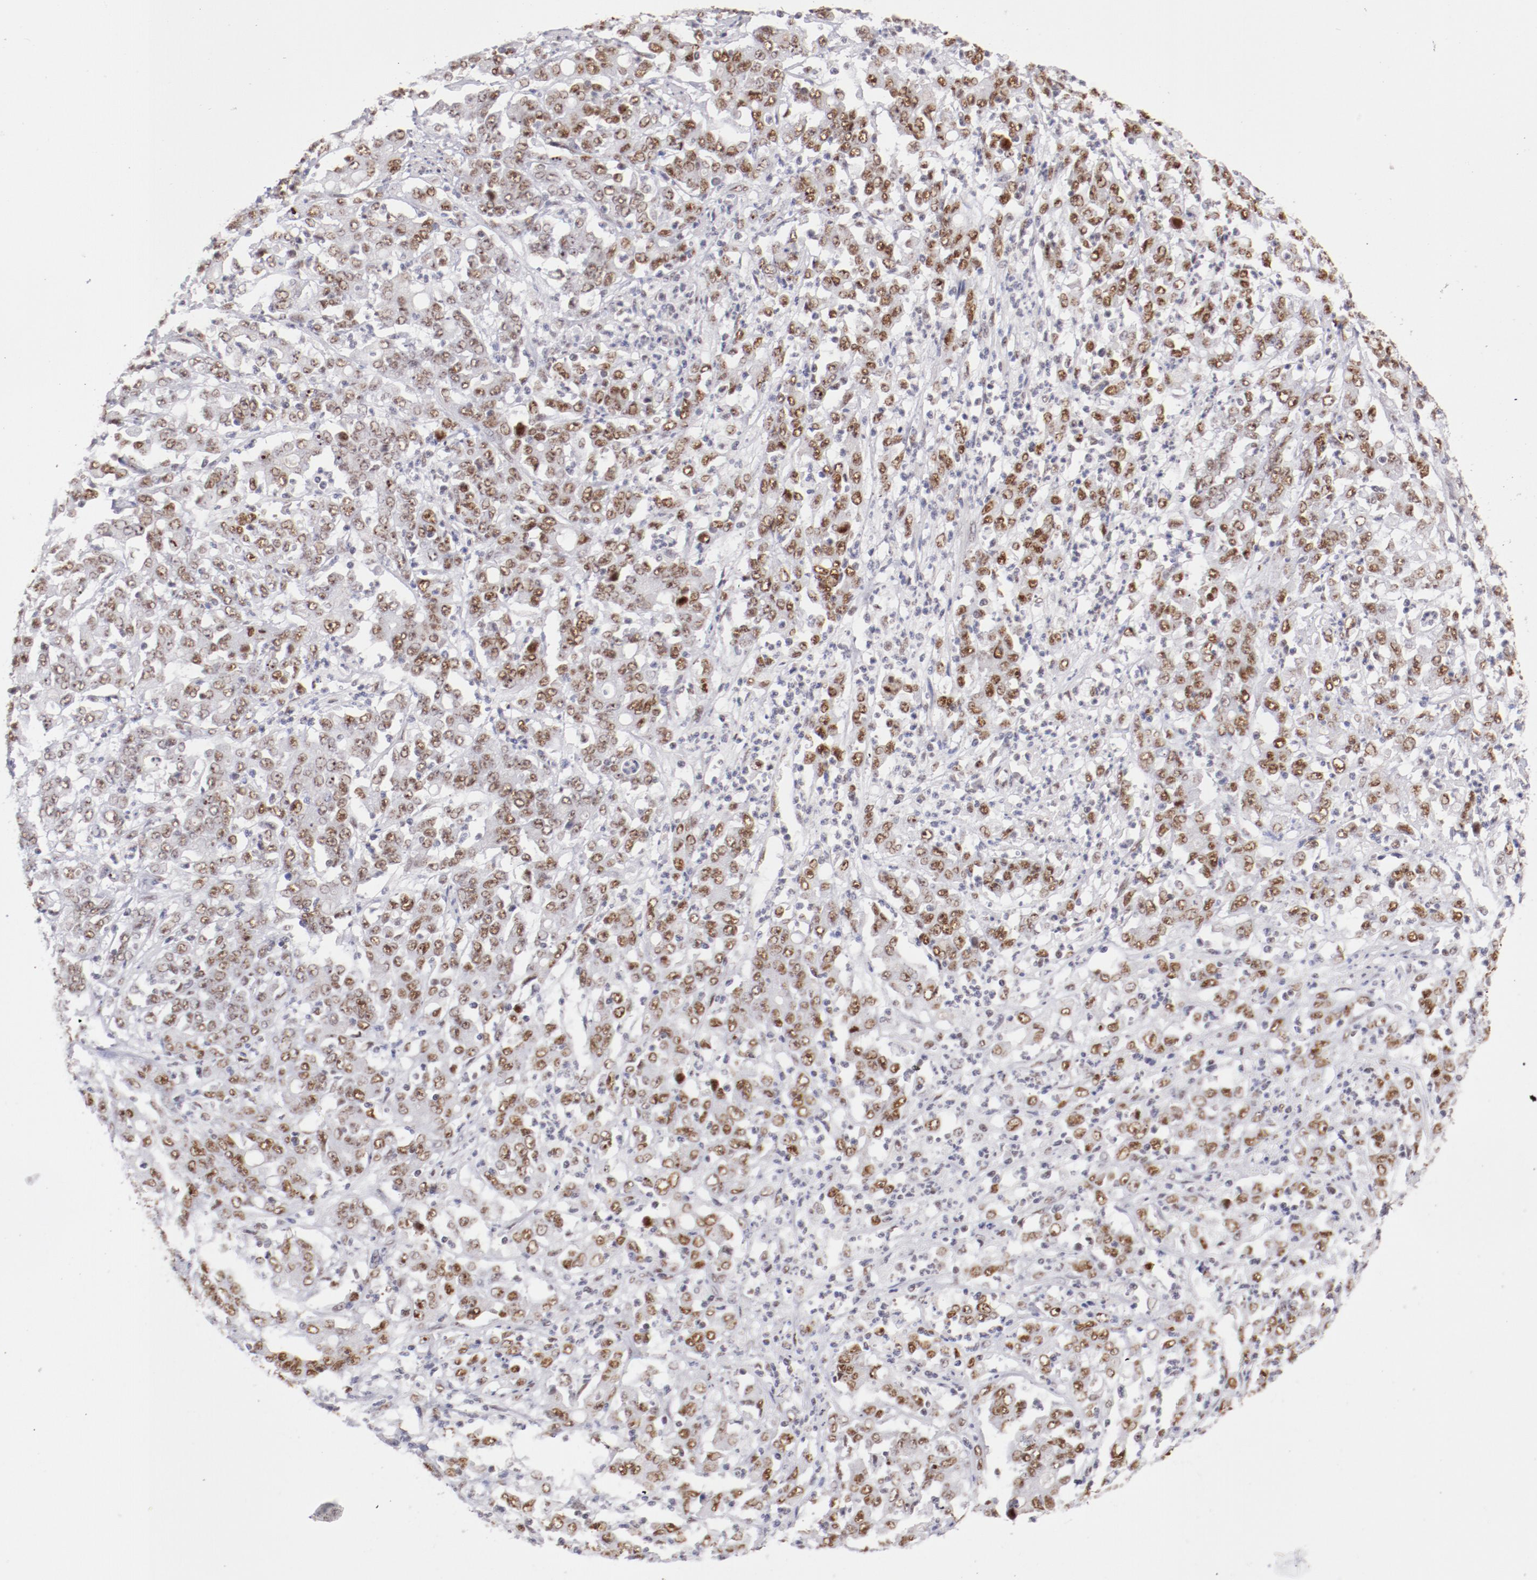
{"staining": {"intensity": "moderate", "quantity": ">75%", "location": "nuclear"}, "tissue": "stomach cancer", "cell_type": "Tumor cells", "image_type": "cancer", "snomed": [{"axis": "morphology", "description": "Adenocarcinoma, NOS"}, {"axis": "topography", "description": "Stomach, lower"}], "caption": "Immunohistochemical staining of adenocarcinoma (stomach) displays medium levels of moderate nuclear protein expression in approximately >75% of tumor cells.", "gene": "TFAP4", "patient": {"sex": "female", "age": 71}}